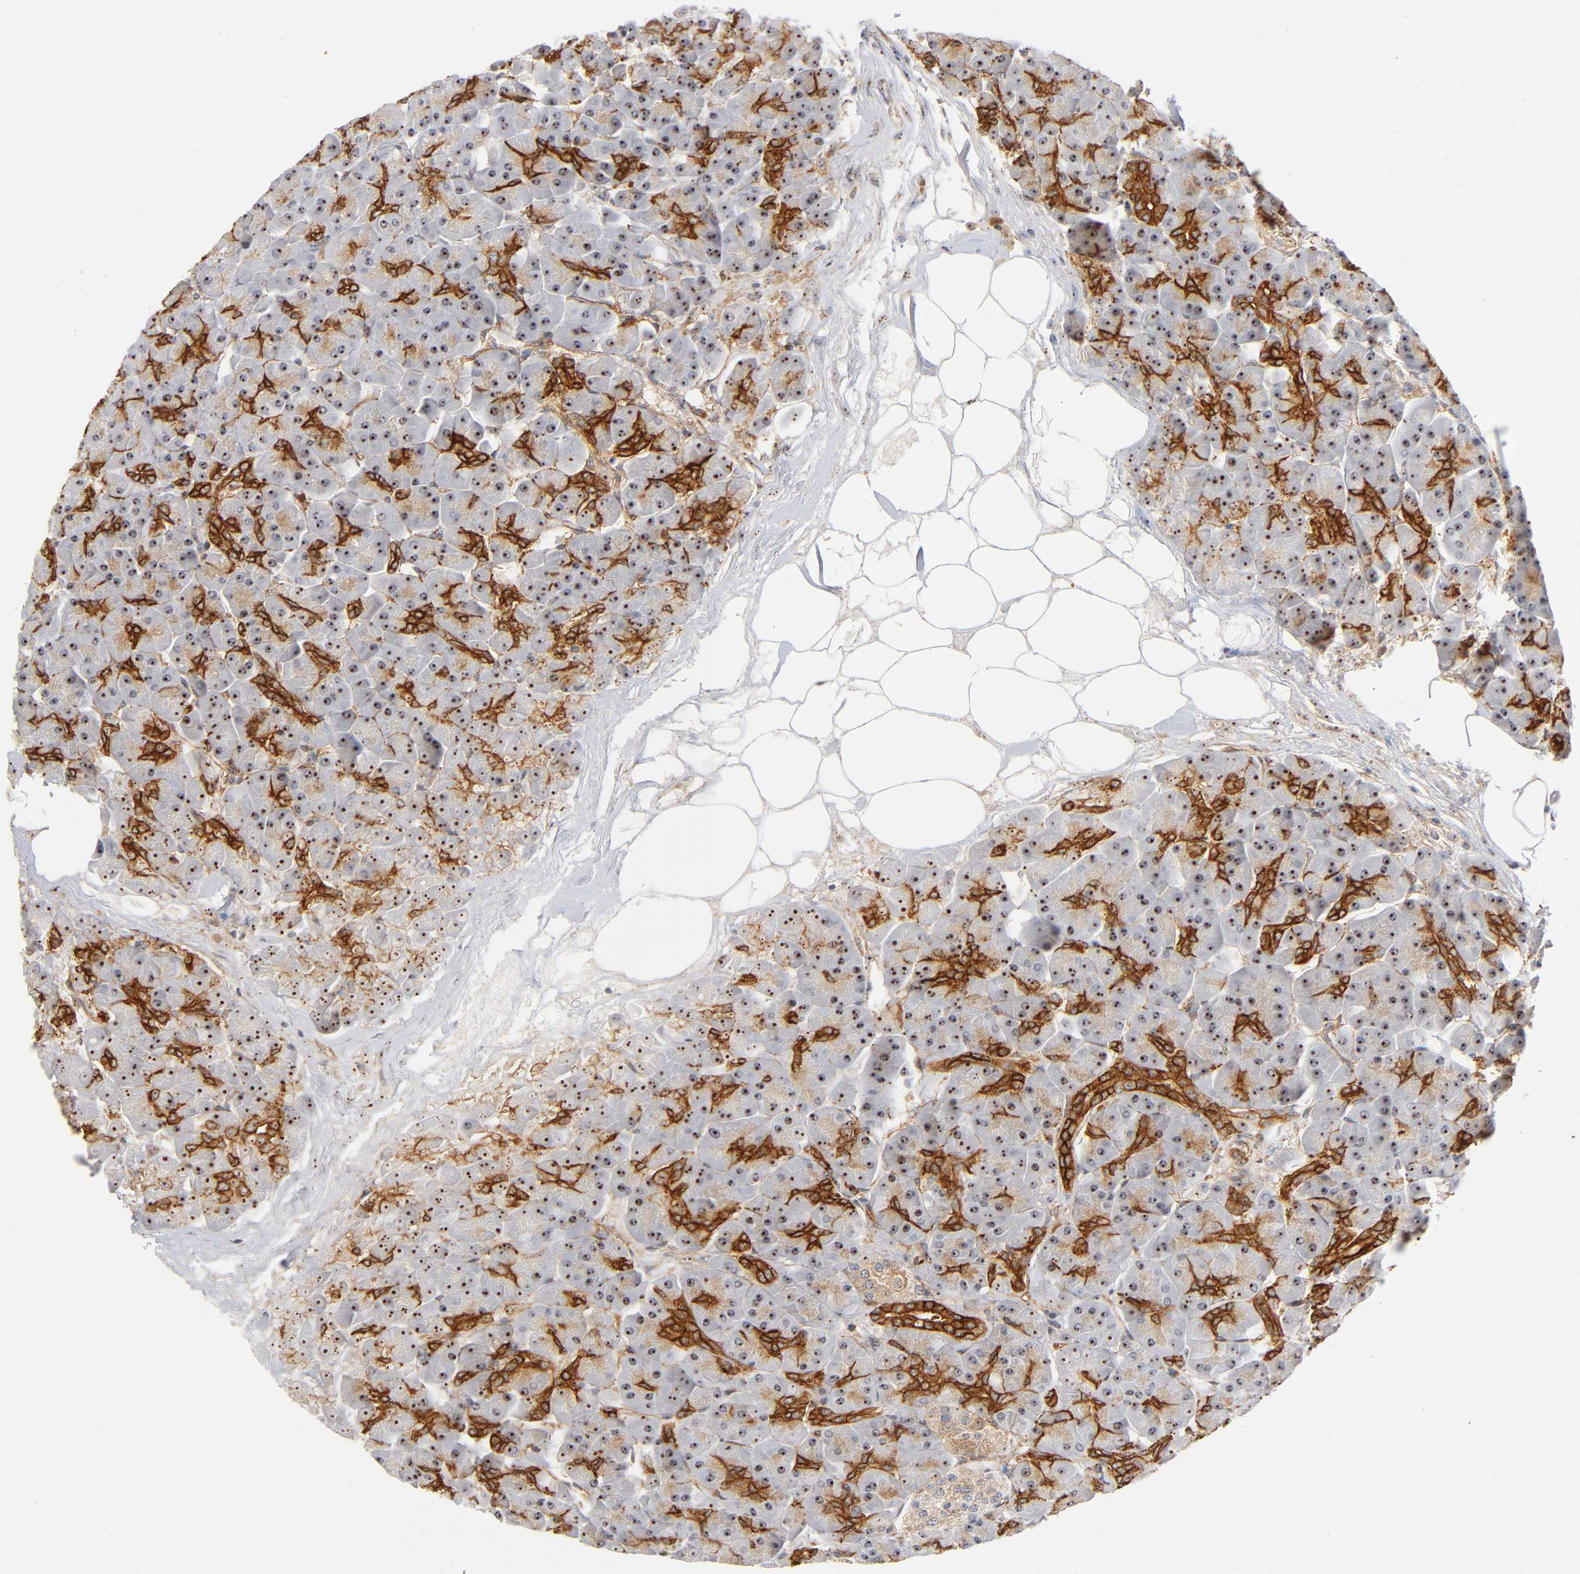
{"staining": {"intensity": "strong", "quantity": ">75%", "location": "cytoplasmic/membranous,nuclear"}, "tissue": "pancreas", "cell_type": "Exocrine glandular cells", "image_type": "normal", "snomed": [{"axis": "morphology", "description": "Normal tissue, NOS"}, {"axis": "topography", "description": "Pancreas"}], "caption": "A high amount of strong cytoplasmic/membranous,nuclear staining is appreciated in approximately >75% of exocrine glandular cells in normal pancreas.", "gene": "PLD1", "patient": {"sex": "male", "age": 66}}